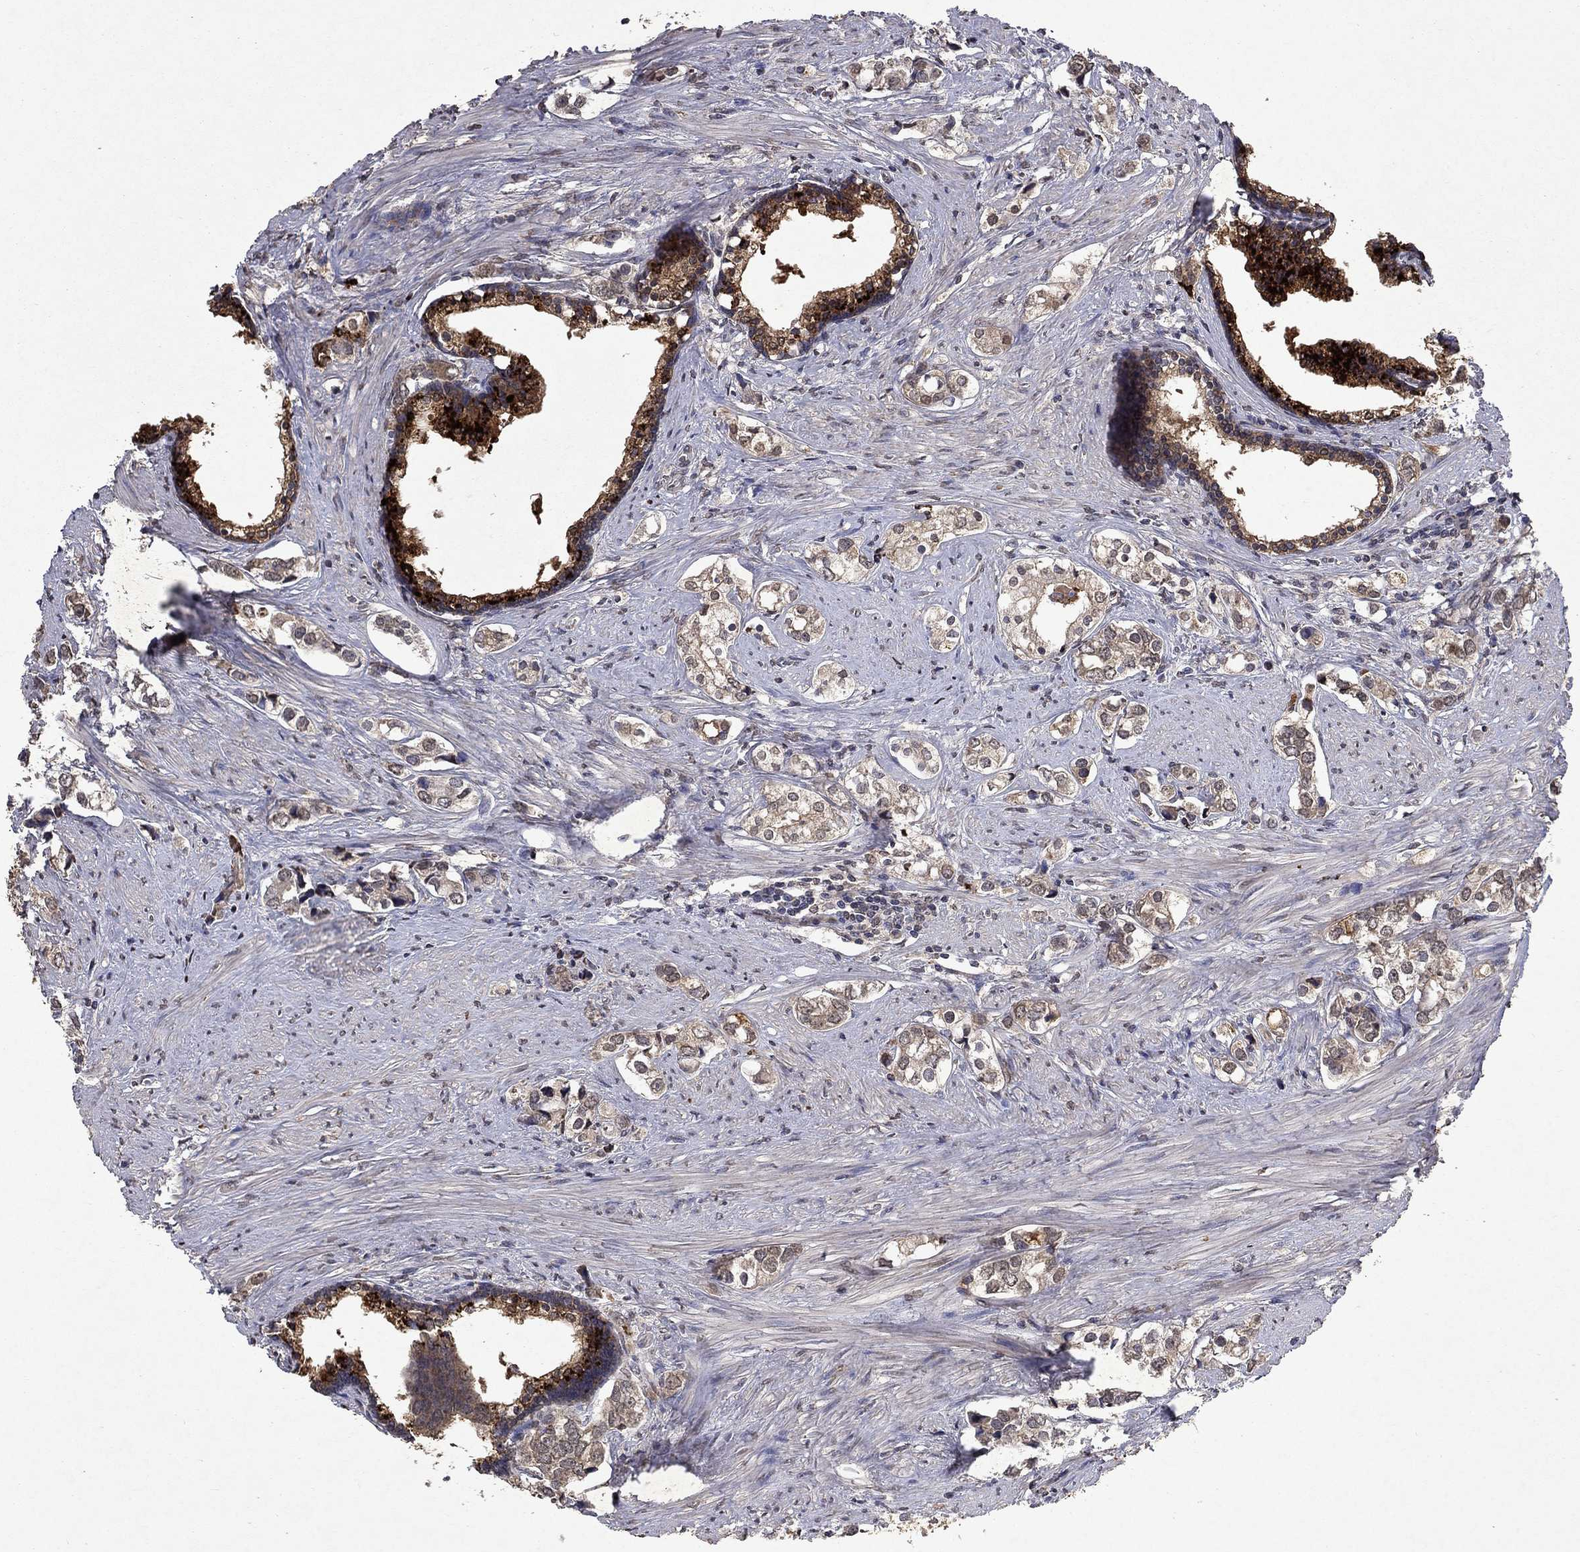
{"staining": {"intensity": "weak", "quantity": "25%-75%", "location": "cytoplasmic/membranous"}, "tissue": "prostate cancer", "cell_type": "Tumor cells", "image_type": "cancer", "snomed": [{"axis": "morphology", "description": "Adenocarcinoma, NOS"}, {"axis": "topography", "description": "Prostate and seminal vesicle, NOS"}], "caption": "This is a micrograph of IHC staining of prostate cancer, which shows weak positivity in the cytoplasmic/membranous of tumor cells.", "gene": "TTC38", "patient": {"sex": "male", "age": 63}}